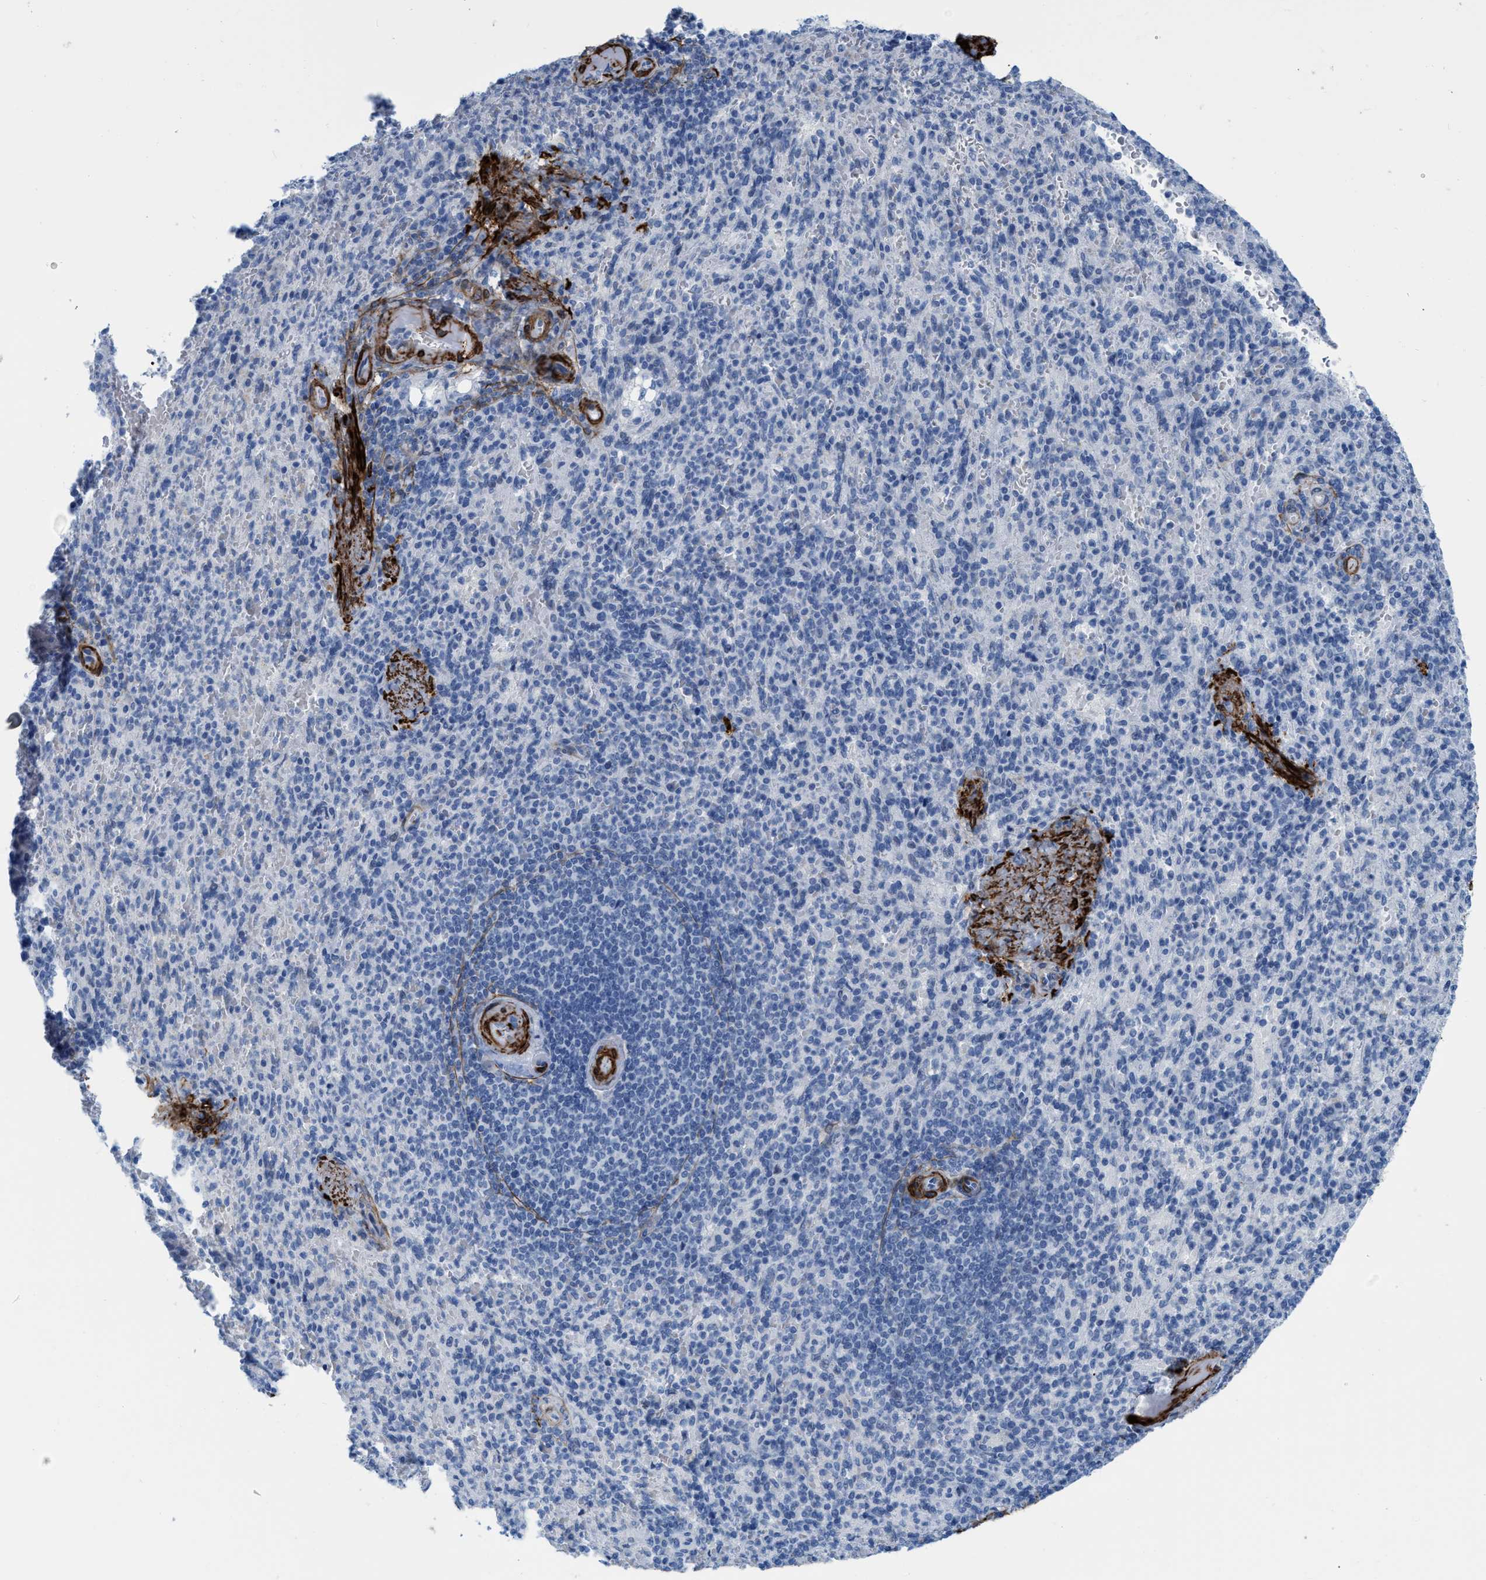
{"staining": {"intensity": "negative", "quantity": "none", "location": "none"}, "tissue": "spleen", "cell_type": "Cells in red pulp", "image_type": "normal", "snomed": [{"axis": "morphology", "description": "Normal tissue, NOS"}, {"axis": "topography", "description": "Spleen"}], "caption": "An immunohistochemistry (IHC) micrograph of unremarkable spleen is shown. There is no staining in cells in red pulp of spleen.", "gene": "TAGLN", "patient": {"sex": "female", "age": 74}}